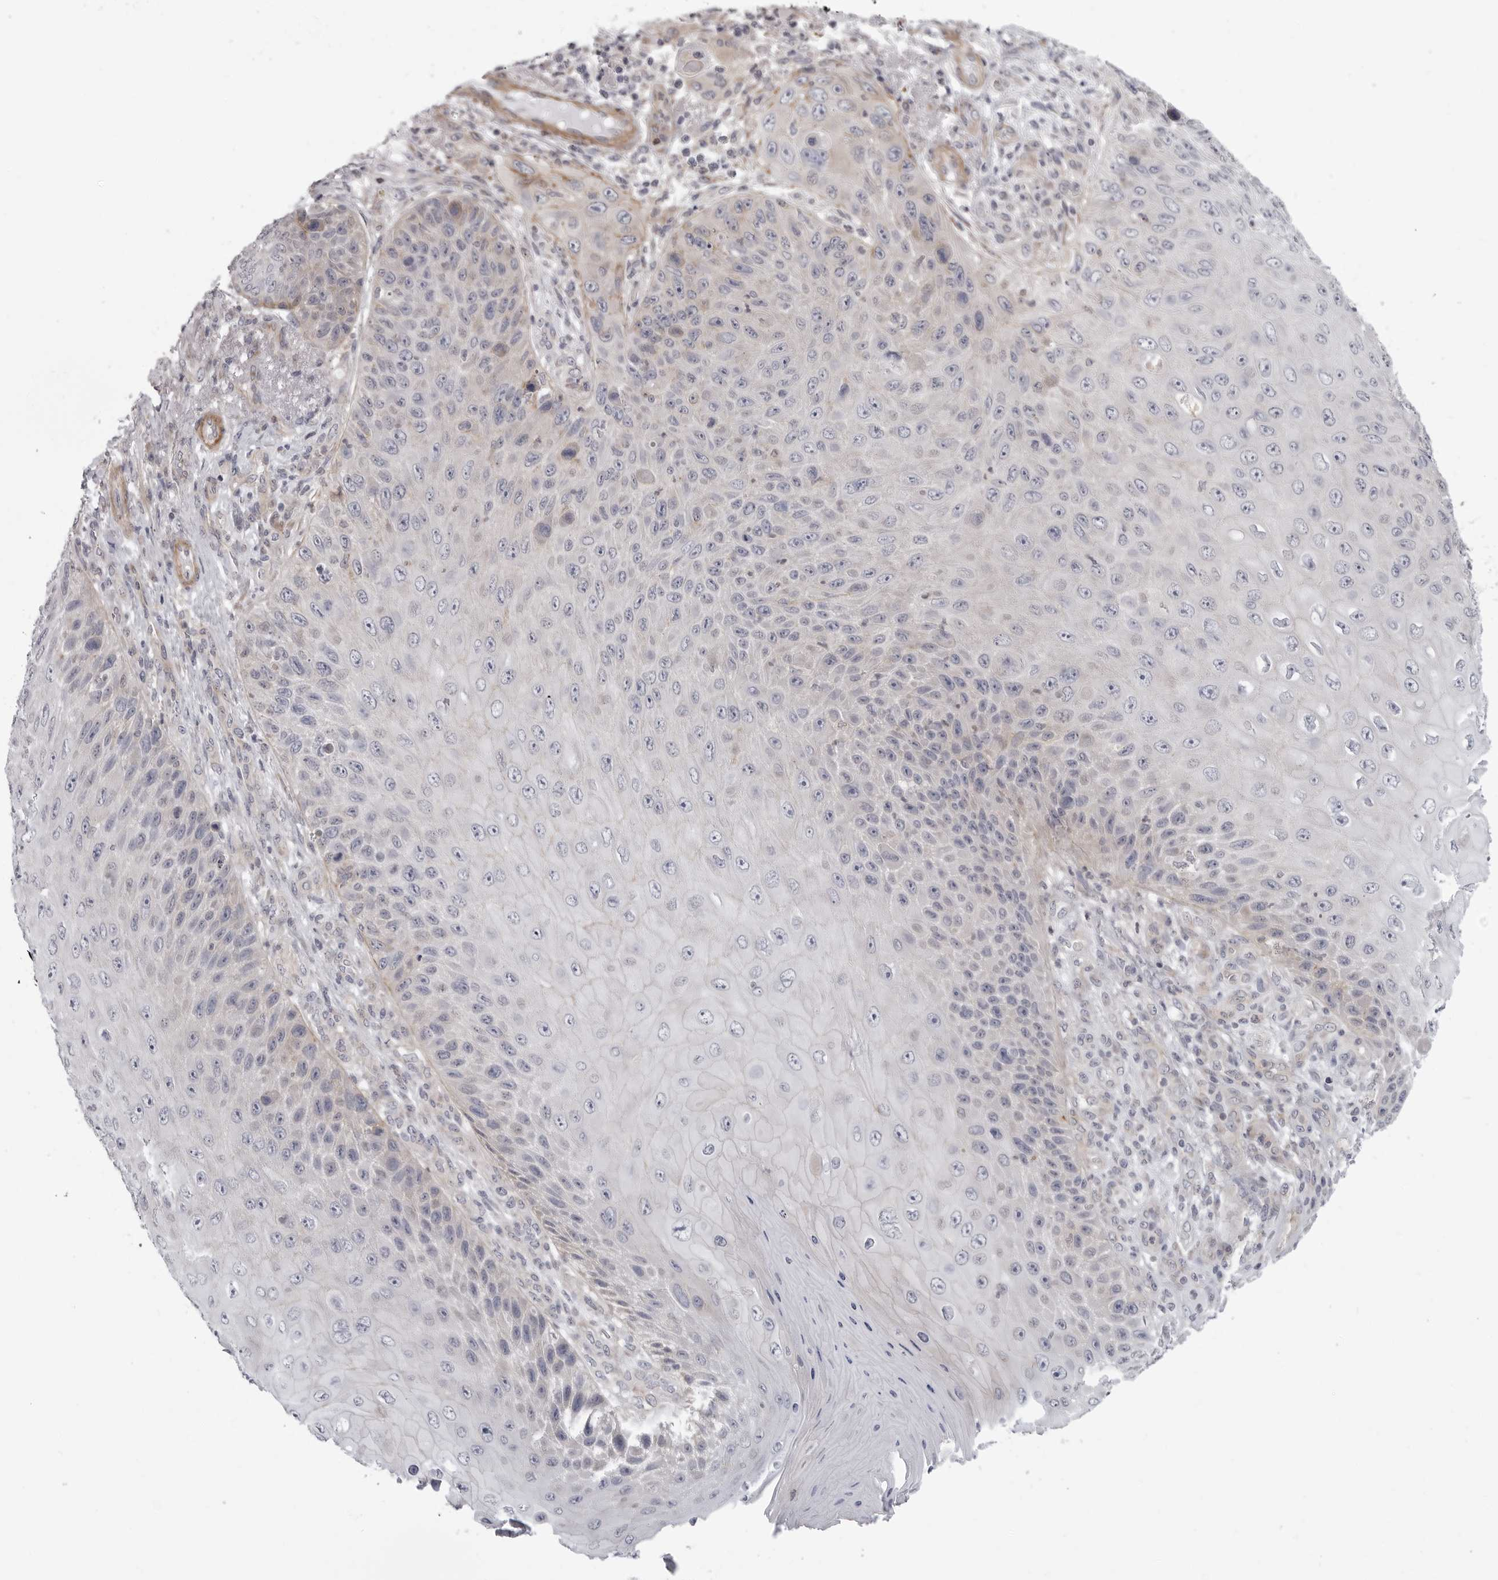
{"staining": {"intensity": "negative", "quantity": "none", "location": "none"}, "tissue": "skin cancer", "cell_type": "Tumor cells", "image_type": "cancer", "snomed": [{"axis": "morphology", "description": "Squamous cell carcinoma, NOS"}, {"axis": "topography", "description": "Skin"}], "caption": "Immunohistochemistry (IHC) micrograph of neoplastic tissue: human squamous cell carcinoma (skin) stained with DAB reveals no significant protein positivity in tumor cells.", "gene": "SCP2", "patient": {"sex": "female", "age": 88}}